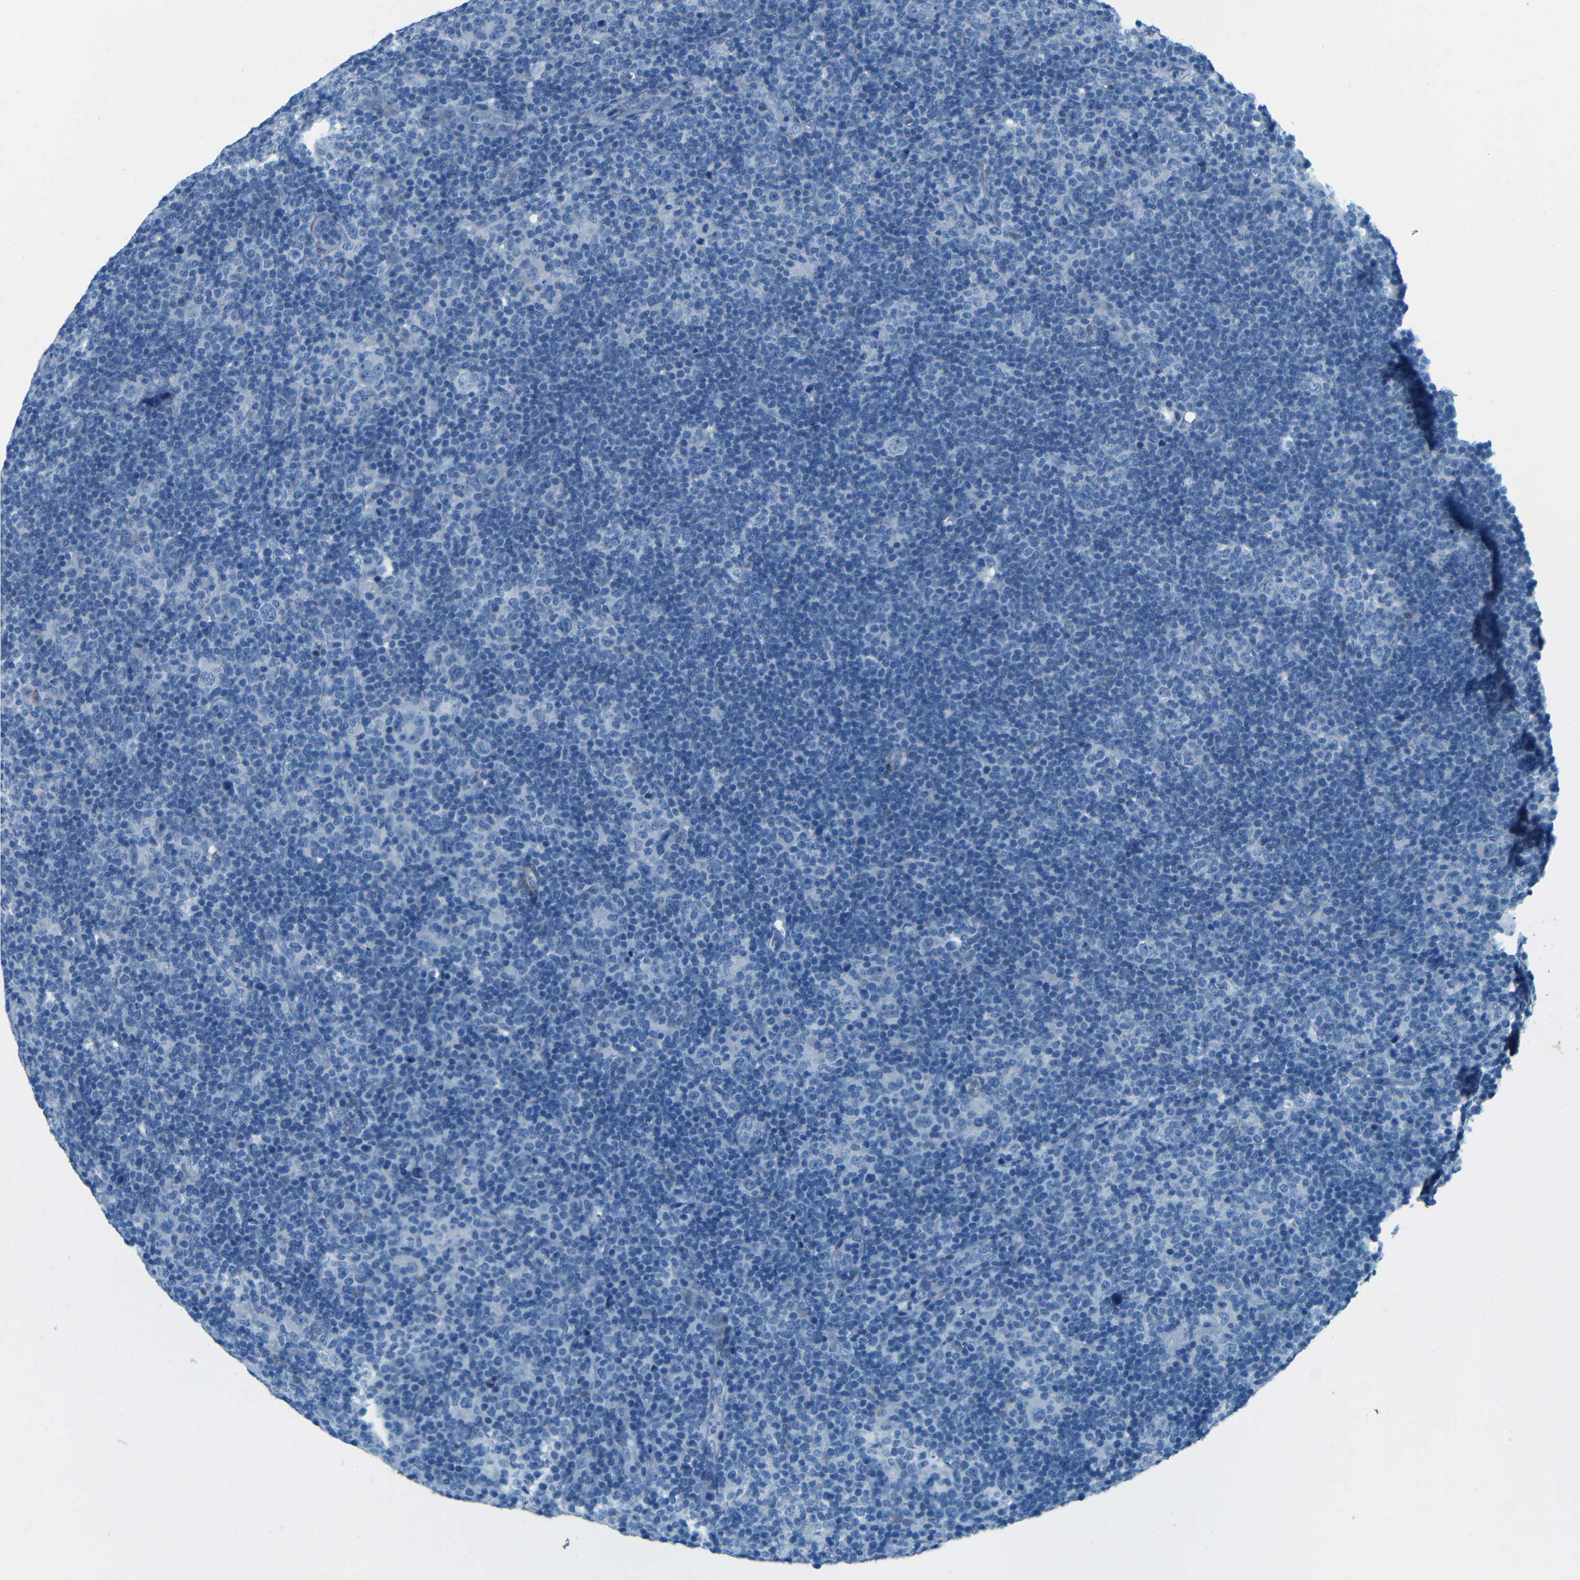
{"staining": {"intensity": "negative", "quantity": "none", "location": "none"}, "tissue": "lymphoma", "cell_type": "Tumor cells", "image_type": "cancer", "snomed": [{"axis": "morphology", "description": "Hodgkin's disease, NOS"}, {"axis": "topography", "description": "Lymph node"}], "caption": "Protein analysis of lymphoma shows no significant staining in tumor cells.", "gene": "MAP2", "patient": {"sex": "female", "age": 57}}